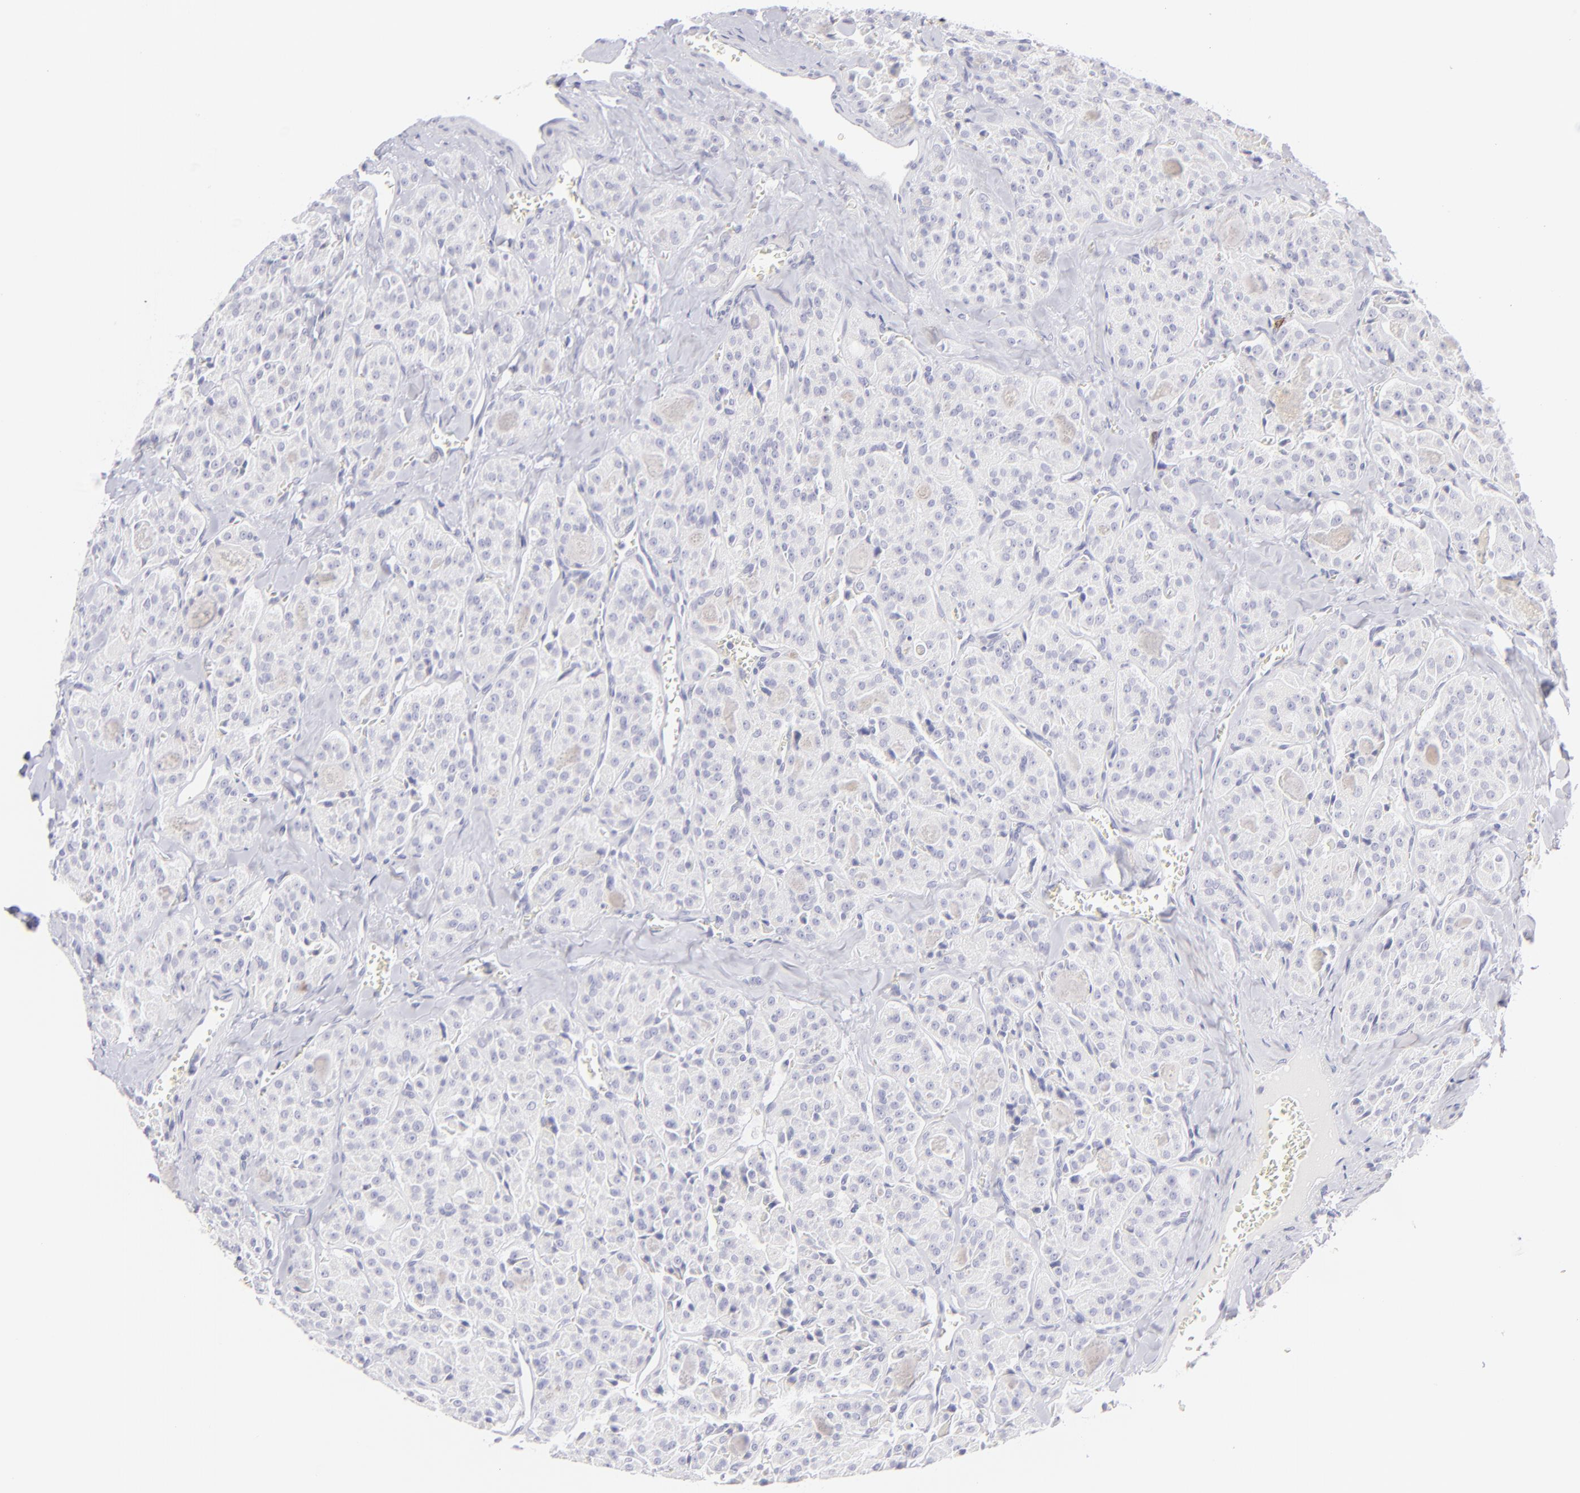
{"staining": {"intensity": "negative", "quantity": "none", "location": "none"}, "tissue": "thyroid cancer", "cell_type": "Tumor cells", "image_type": "cancer", "snomed": [{"axis": "morphology", "description": "Carcinoma, NOS"}, {"axis": "topography", "description": "Thyroid gland"}], "caption": "Thyroid carcinoma was stained to show a protein in brown. There is no significant staining in tumor cells. The staining was performed using DAB (3,3'-diaminobenzidine) to visualize the protein expression in brown, while the nuclei were stained in blue with hematoxylin (Magnification: 20x).", "gene": "FCER2", "patient": {"sex": "male", "age": 76}}